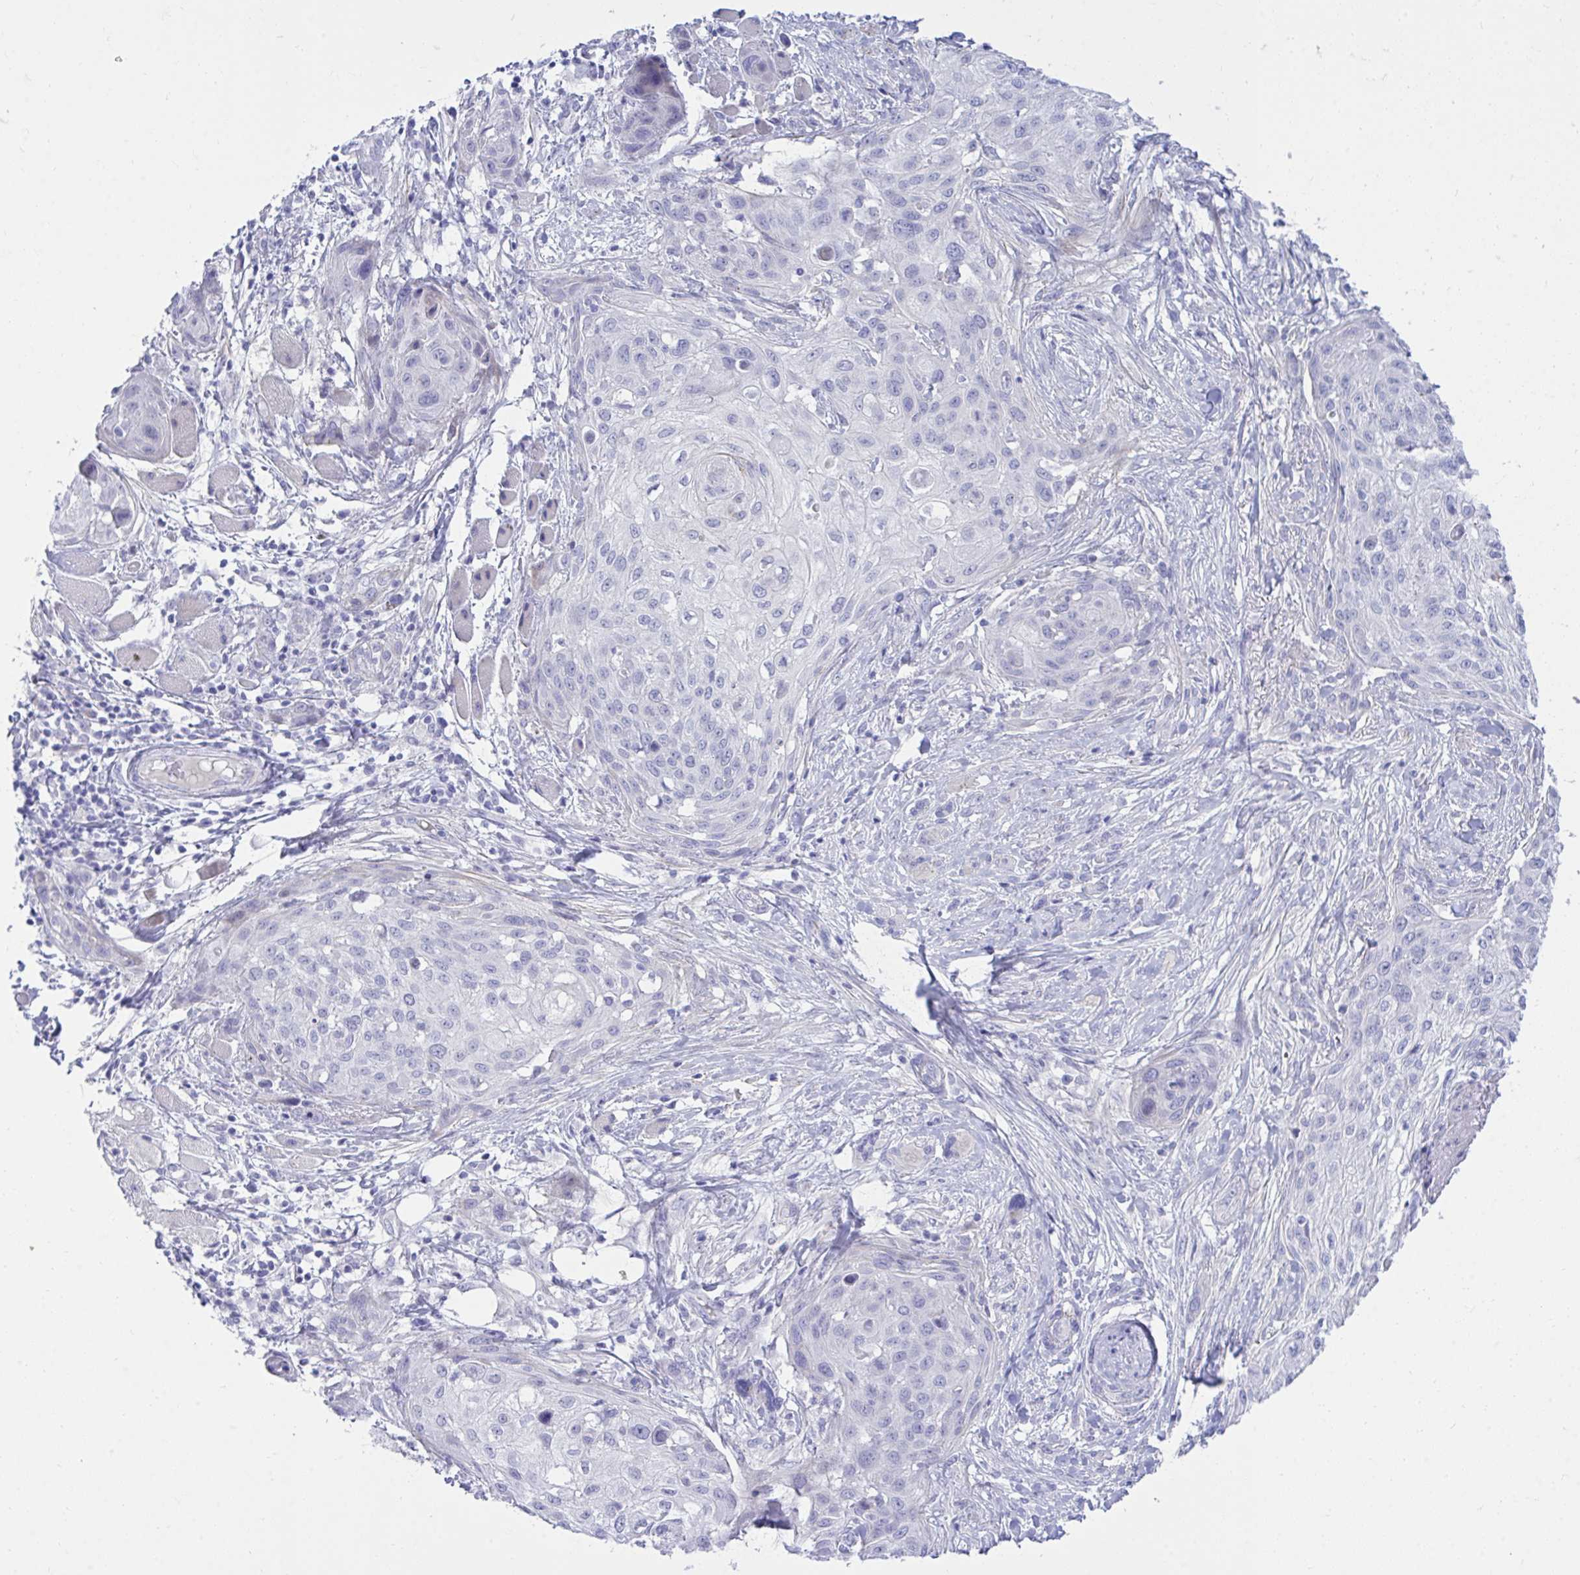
{"staining": {"intensity": "negative", "quantity": "none", "location": "none"}, "tissue": "skin cancer", "cell_type": "Tumor cells", "image_type": "cancer", "snomed": [{"axis": "morphology", "description": "Squamous cell carcinoma, NOS"}, {"axis": "topography", "description": "Skin"}], "caption": "There is no significant expression in tumor cells of skin cancer.", "gene": "MED9", "patient": {"sex": "female", "age": 87}}